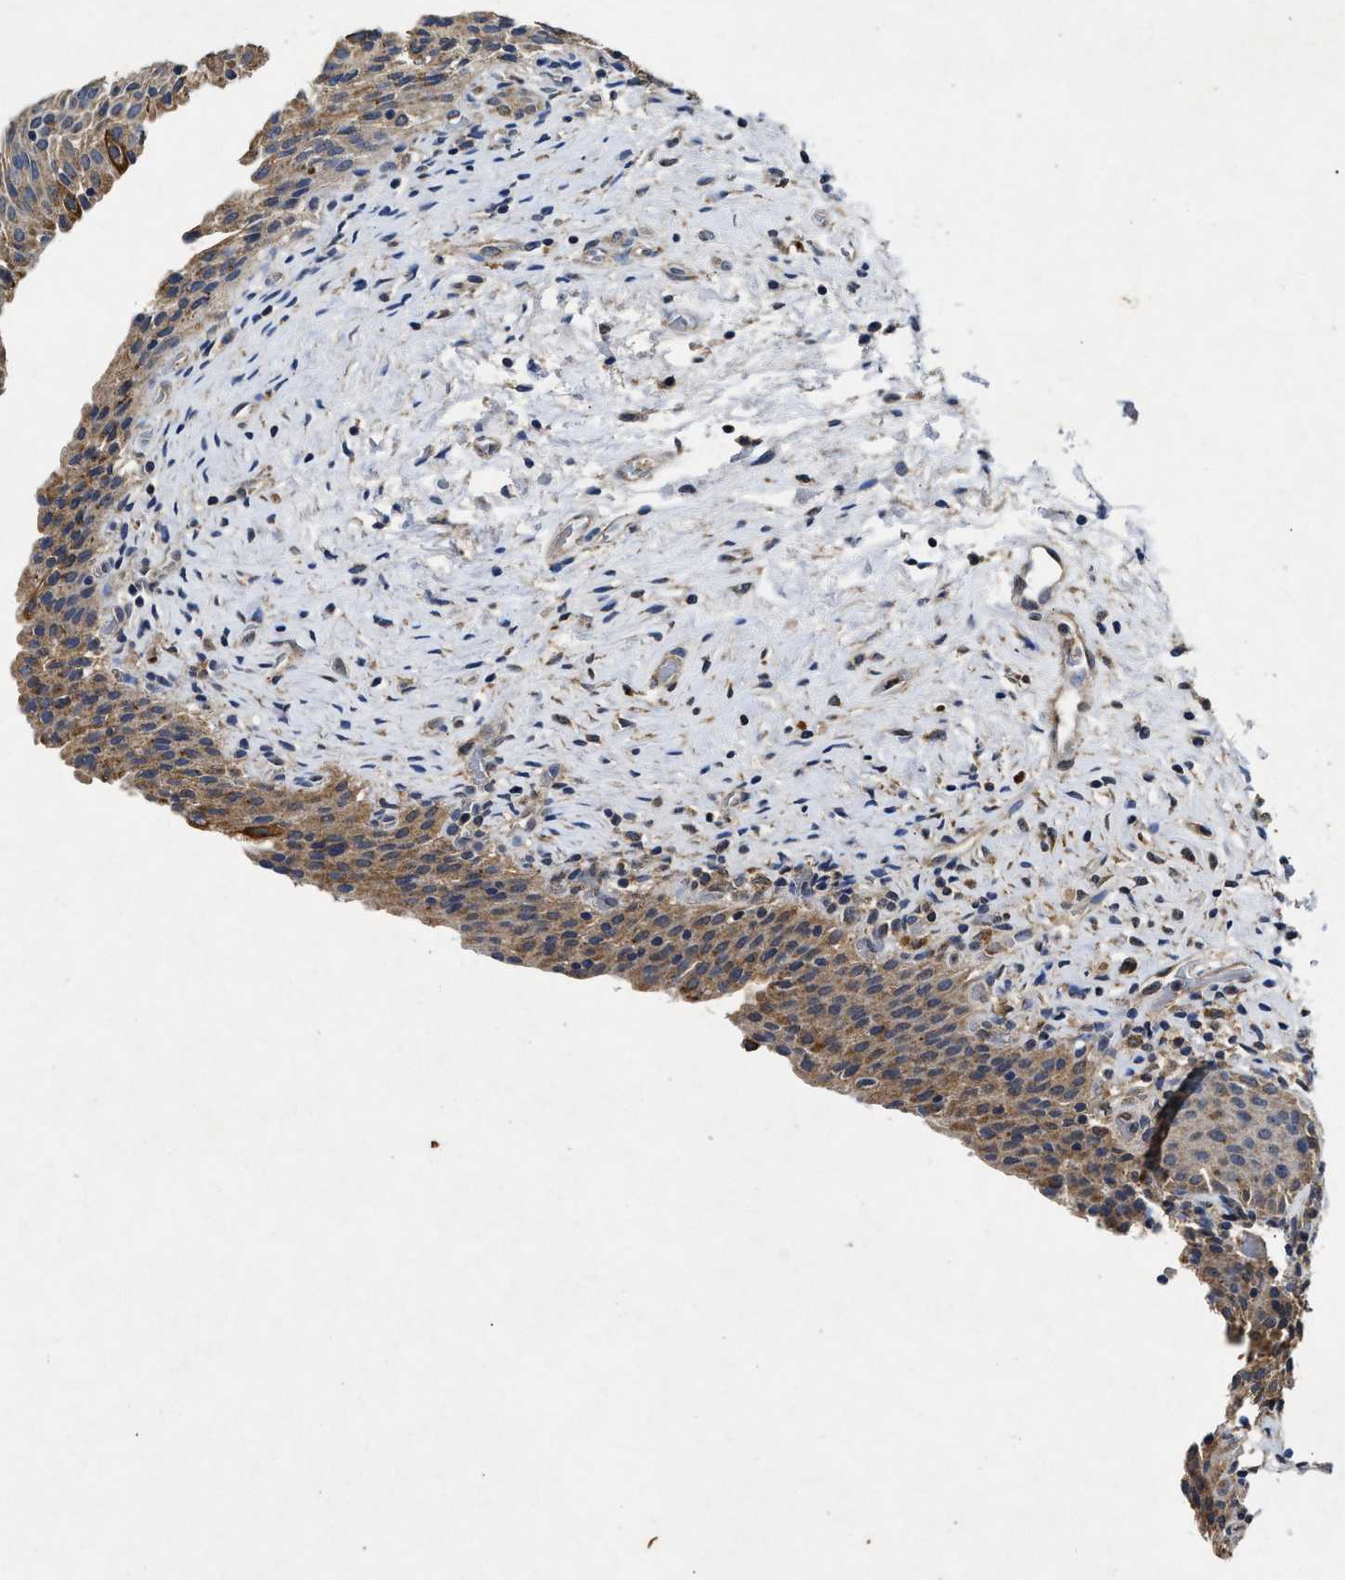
{"staining": {"intensity": "moderate", "quantity": ">75%", "location": "cytoplasmic/membranous"}, "tissue": "urinary bladder", "cell_type": "Urothelial cells", "image_type": "normal", "snomed": [{"axis": "morphology", "description": "Normal tissue, NOS"}, {"axis": "topography", "description": "Urinary bladder"}], "caption": "A medium amount of moderate cytoplasmic/membranous expression is identified in approximately >75% of urothelial cells in unremarkable urinary bladder.", "gene": "CTNNA1", "patient": {"sex": "male", "age": 51}}